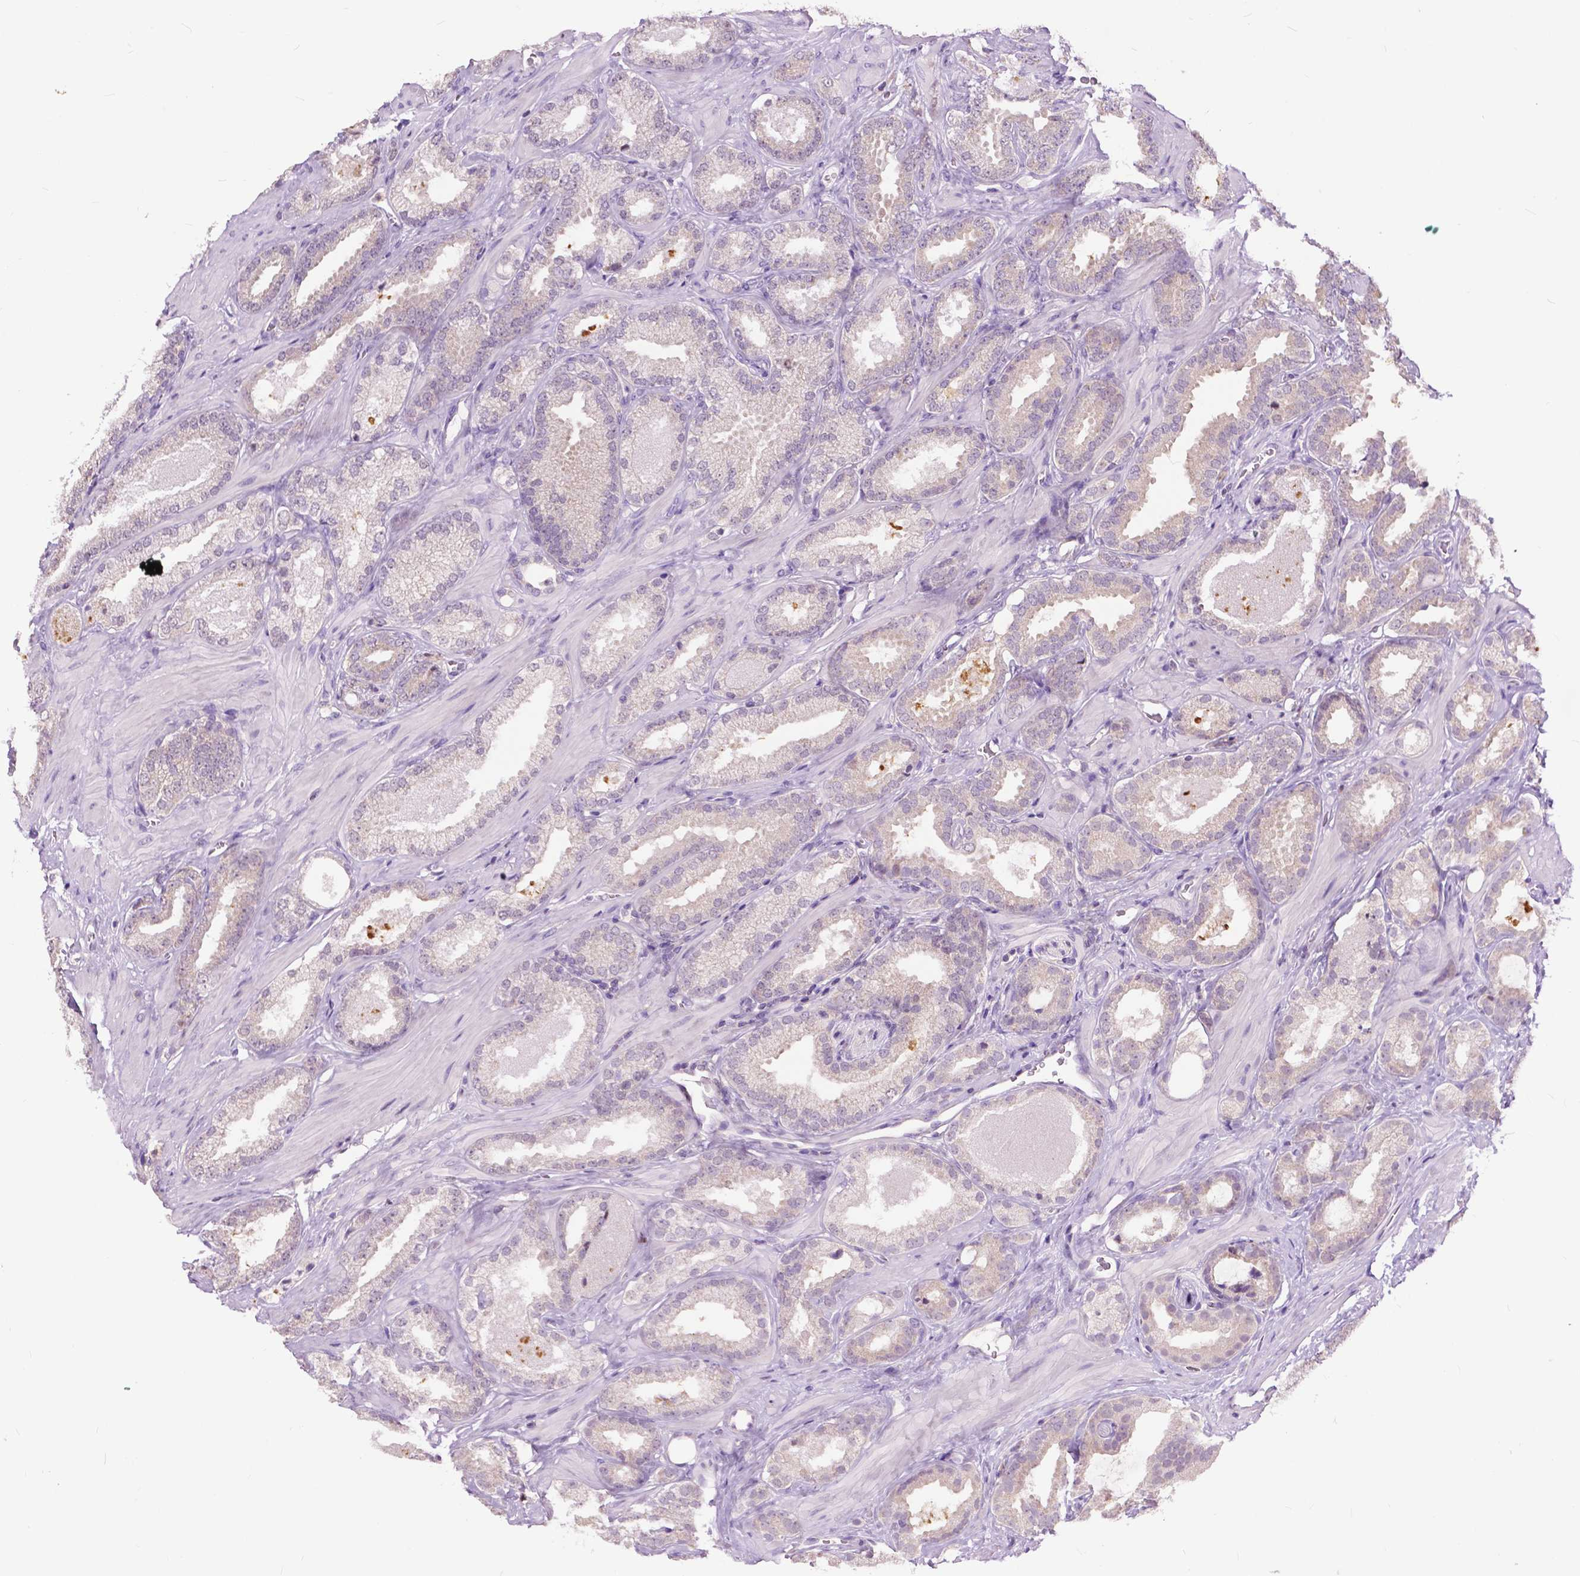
{"staining": {"intensity": "weak", "quantity": "25%-75%", "location": "cytoplasmic/membranous"}, "tissue": "prostate cancer", "cell_type": "Tumor cells", "image_type": "cancer", "snomed": [{"axis": "morphology", "description": "Adenocarcinoma, Low grade"}, {"axis": "topography", "description": "Prostate"}], "caption": "Protein staining reveals weak cytoplasmic/membranous expression in approximately 25%-75% of tumor cells in prostate cancer (low-grade adenocarcinoma).", "gene": "TTC9B", "patient": {"sex": "male", "age": 62}}